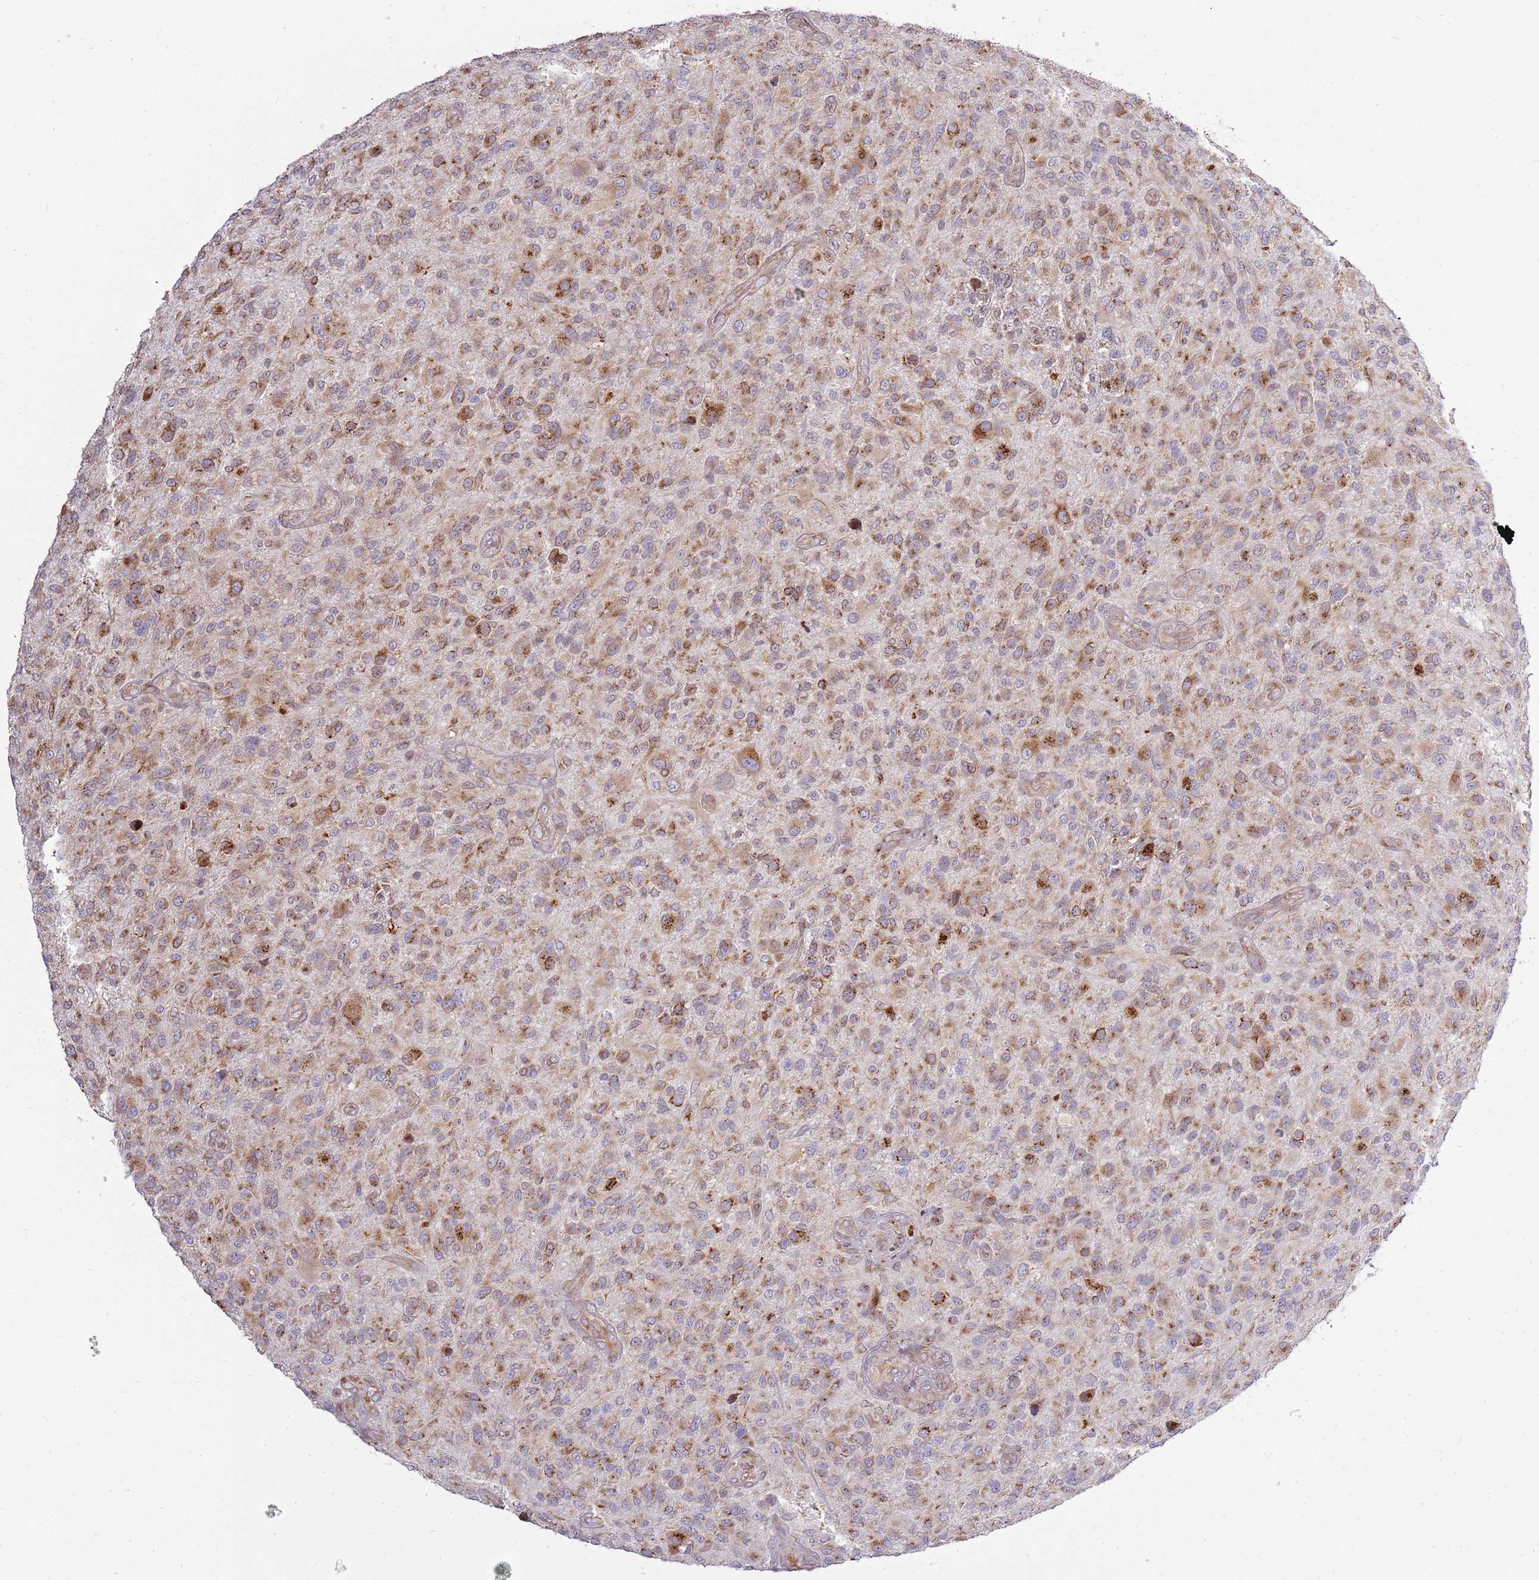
{"staining": {"intensity": "moderate", "quantity": "25%-75%", "location": "cytoplasmic/membranous"}, "tissue": "glioma", "cell_type": "Tumor cells", "image_type": "cancer", "snomed": [{"axis": "morphology", "description": "Glioma, malignant, High grade"}, {"axis": "topography", "description": "Brain"}], "caption": "Glioma was stained to show a protein in brown. There is medium levels of moderate cytoplasmic/membranous positivity in approximately 25%-75% of tumor cells.", "gene": "TMED10", "patient": {"sex": "male", "age": 47}}